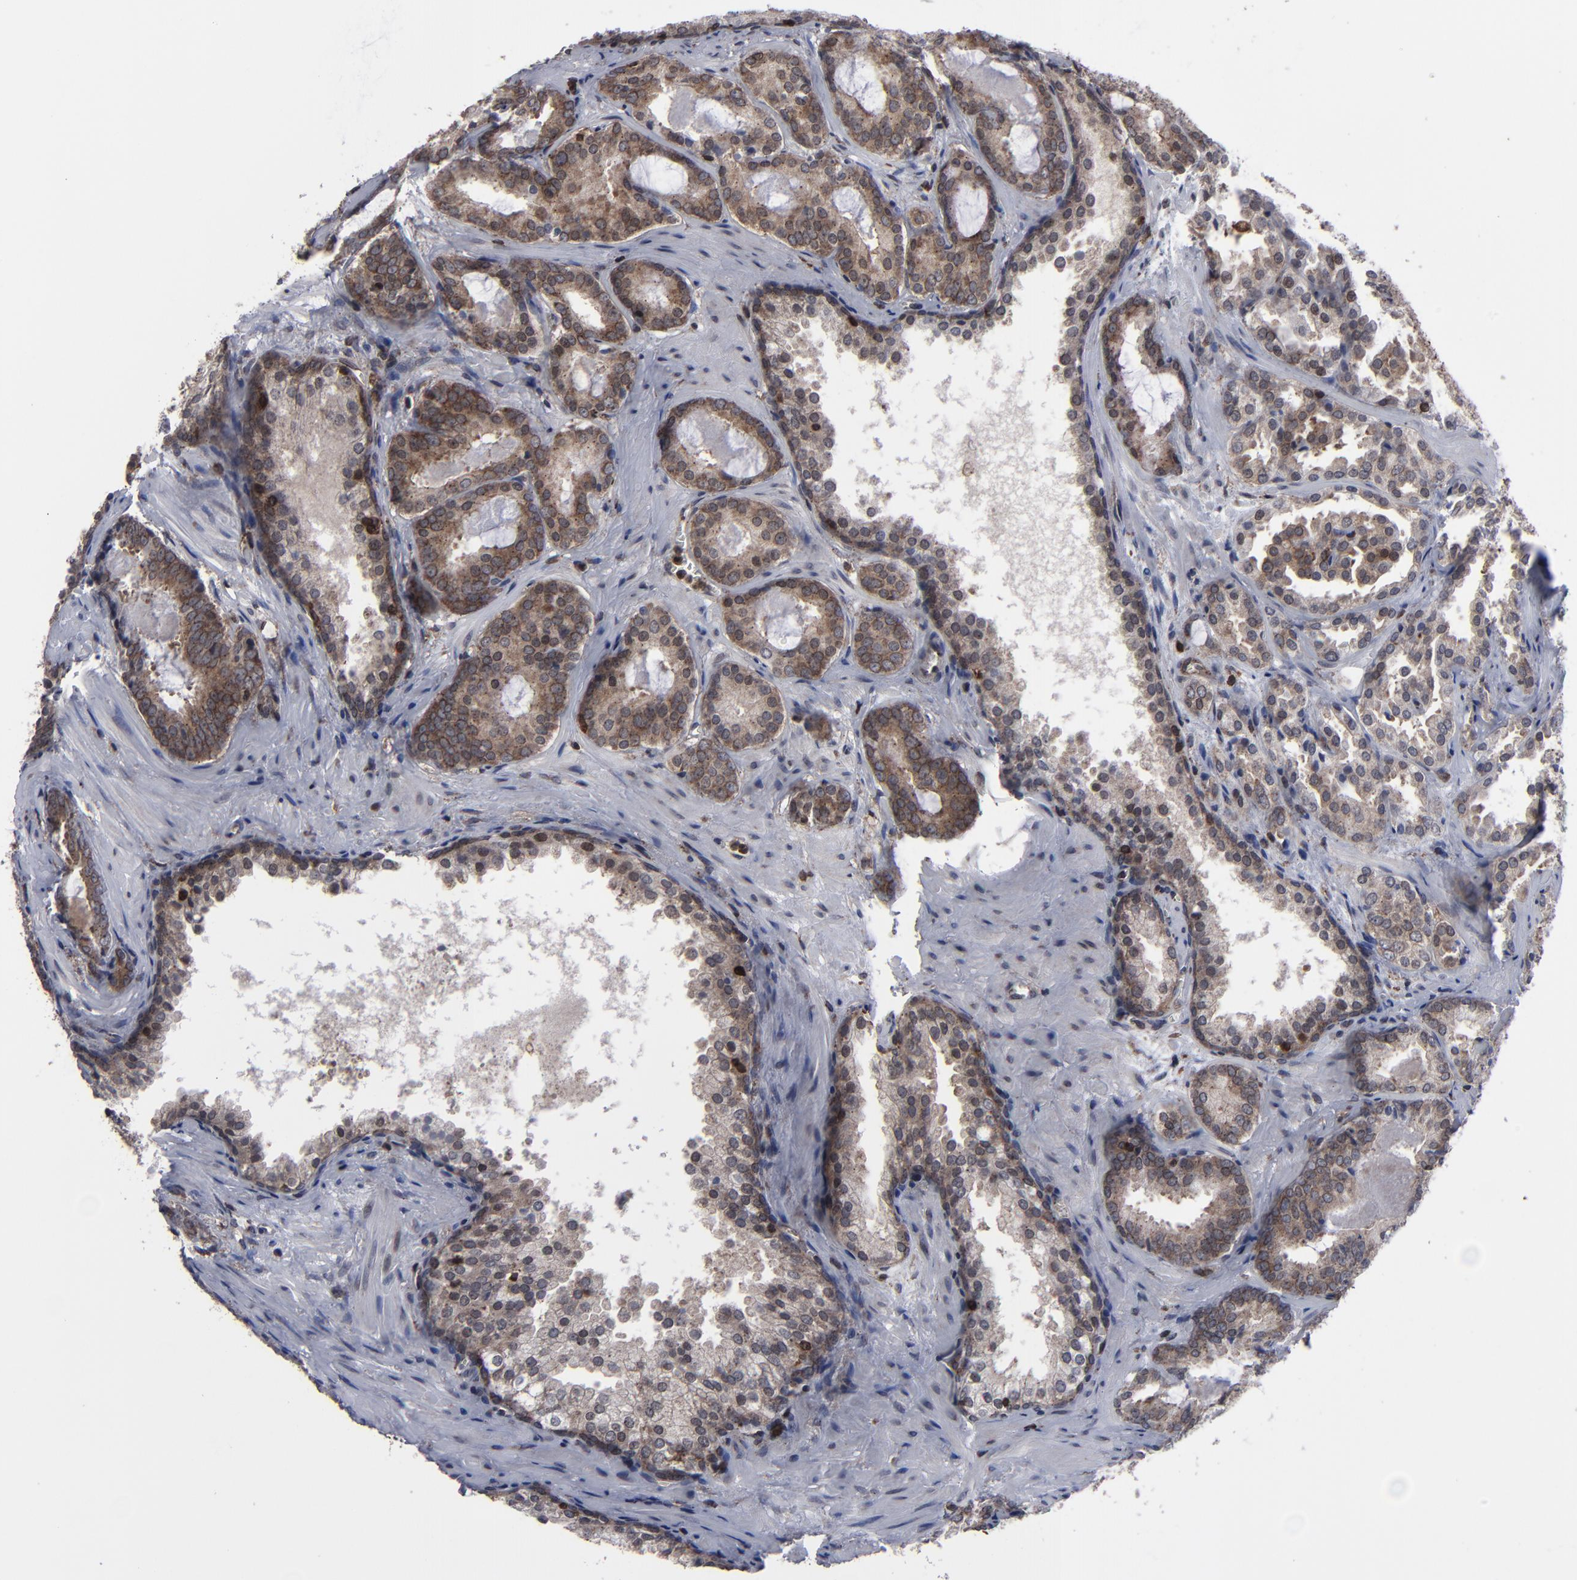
{"staining": {"intensity": "moderate", "quantity": ">75%", "location": "cytoplasmic/membranous,nuclear"}, "tissue": "prostate cancer", "cell_type": "Tumor cells", "image_type": "cancer", "snomed": [{"axis": "morphology", "description": "Adenocarcinoma, Medium grade"}, {"axis": "topography", "description": "Prostate"}], "caption": "This image displays prostate medium-grade adenocarcinoma stained with IHC to label a protein in brown. The cytoplasmic/membranous and nuclear of tumor cells show moderate positivity for the protein. Nuclei are counter-stained blue.", "gene": "KIAA2026", "patient": {"sex": "male", "age": 64}}